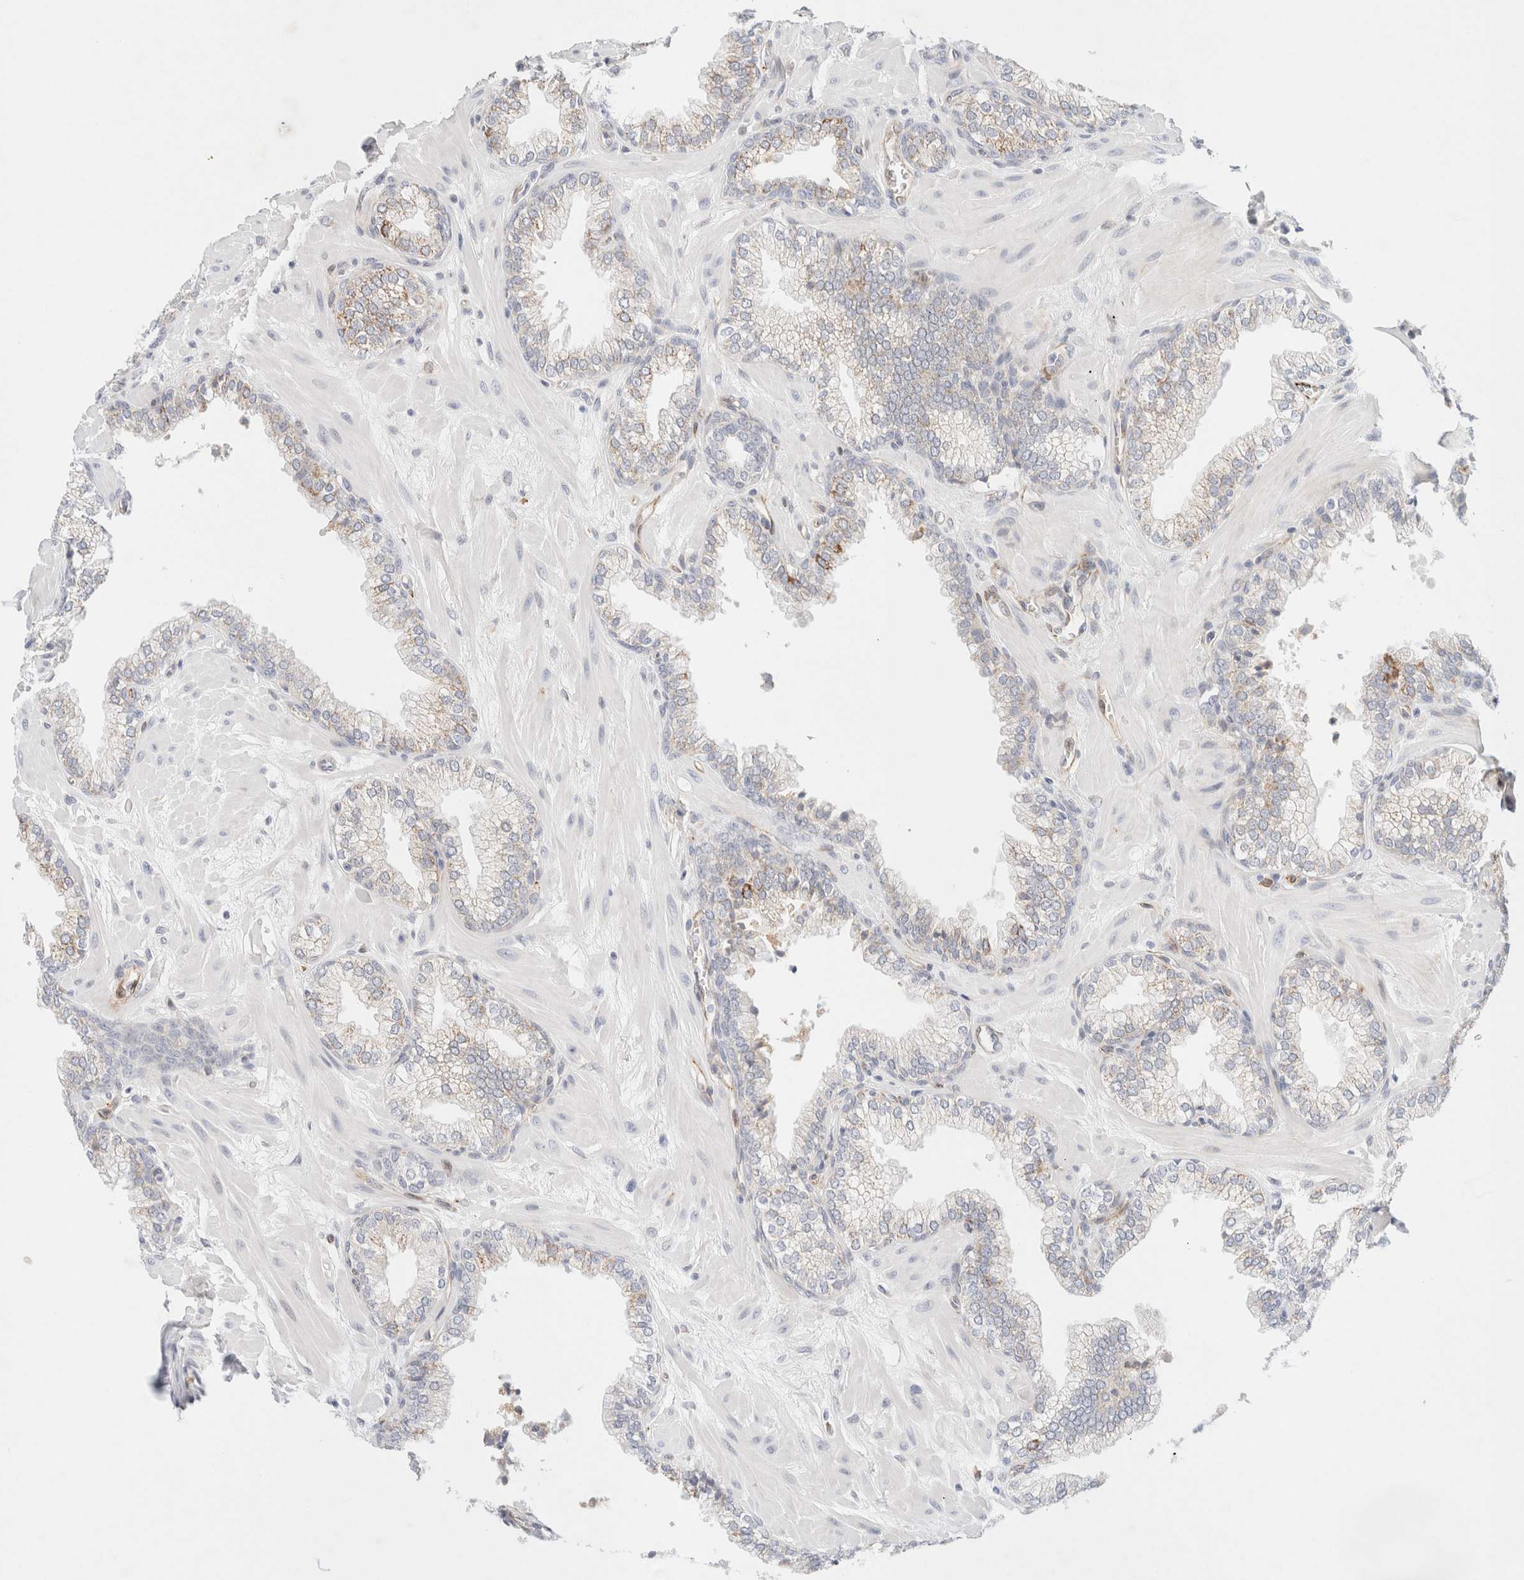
{"staining": {"intensity": "moderate", "quantity": "<25%", "location": "cytoplasmic/membranous"}, "tissue": "prostate", "cell_type": "Glandular cells", "image_type": "normal", "snomed": [{"axis": "morphology", "description": "Normal tissue, NOS"}, {"axis": "morphology", "description": "Urothelial carcinoma, Low grade"}, {"axis": "topography", "description": "Urinary bladder"}, {"axis": "topography", "description": "Prostate"}], "caption": "DAB (3,3'-diaminobenzidine) immunohistochemical staining of normal prostate displays moderate cytoplasmic/membranous protein staining in about <25% of glandular cells. (Stains: DAB in brown, nuclei in blue, Microscopy: brightfield microscopy at high magnification).", "gene": "SLC25A48", "patient": {"sex": "male", "age": 60}}